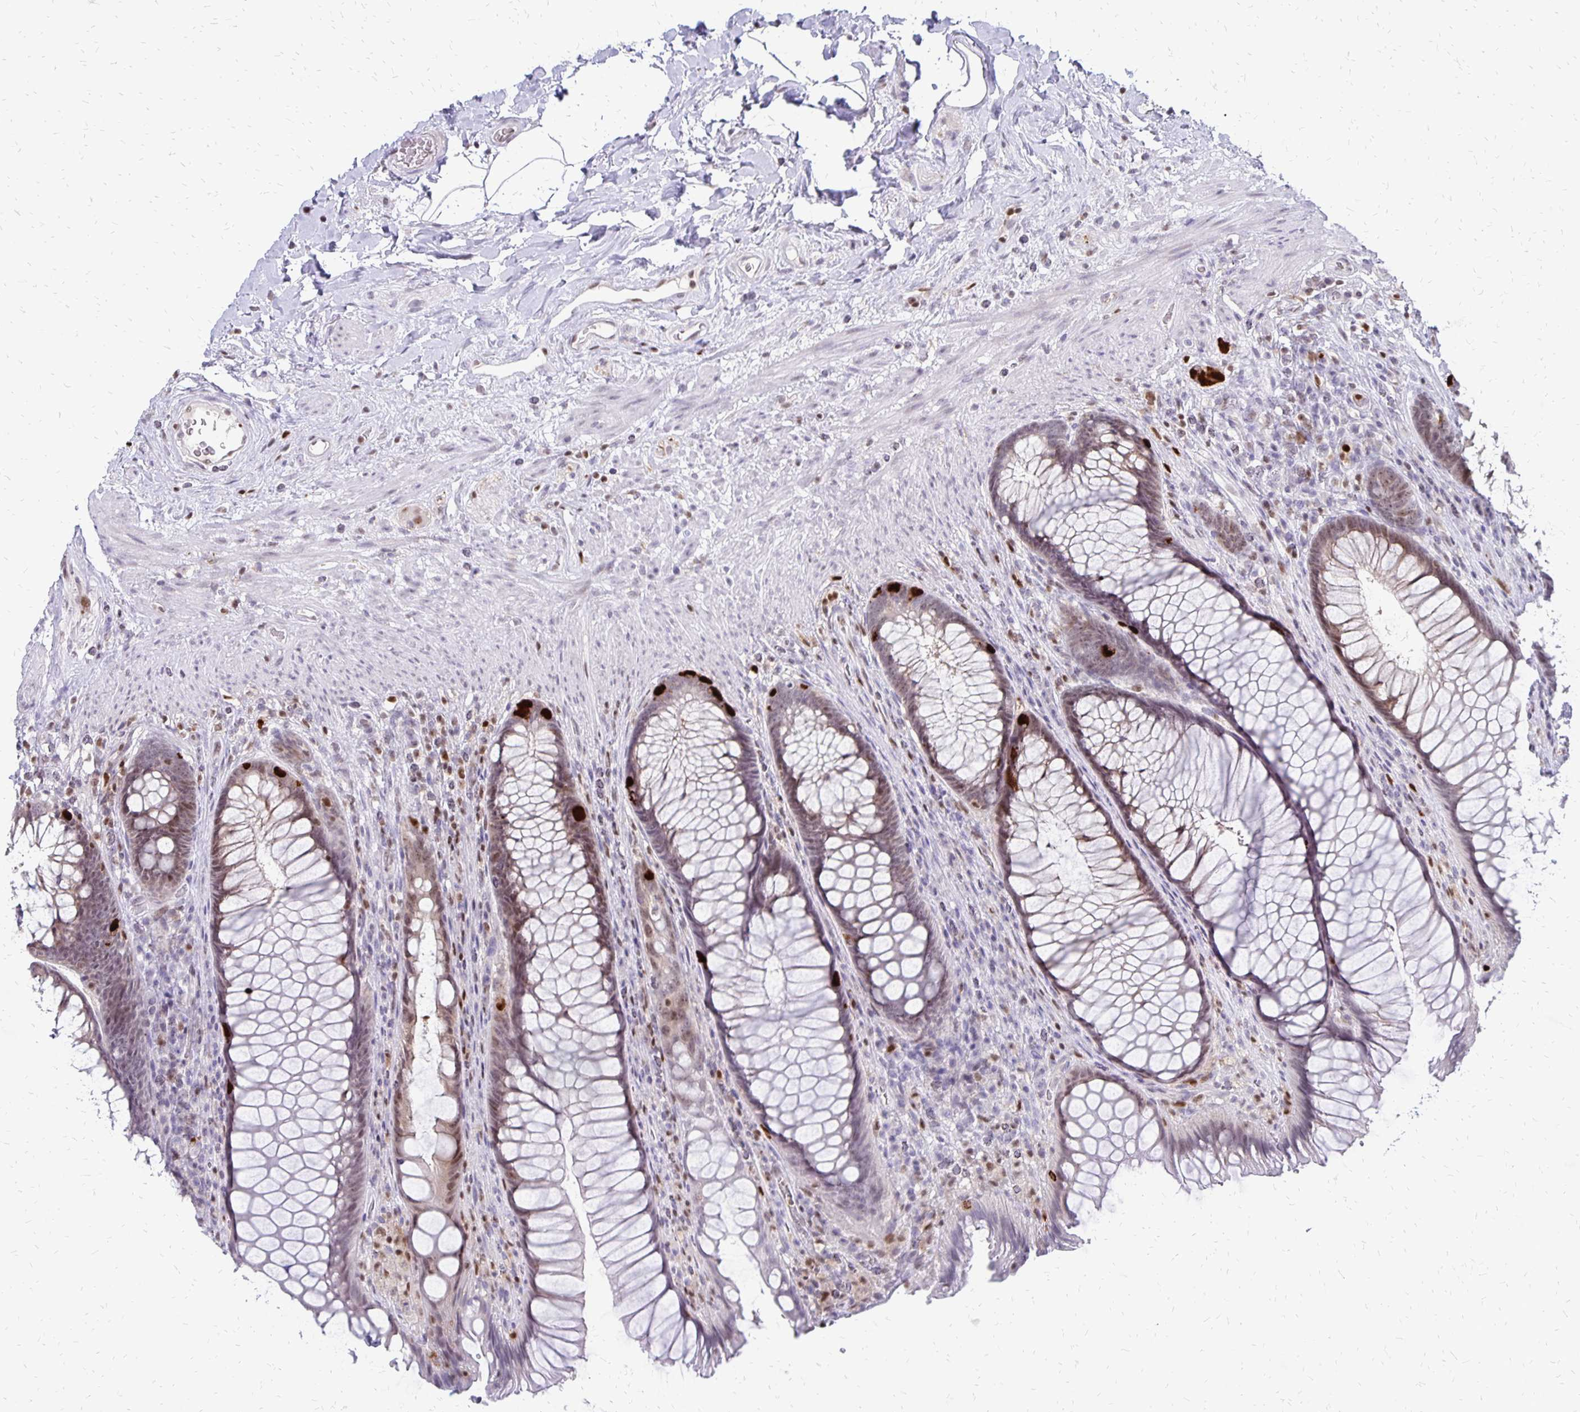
{"staining": {"intensity": "strong", "quantity": "<25%", "location": "cytoplasmic/membranous,nuclear"}, "tissue": "rectum", "cell_type": "Glandular cells", "image_type": "normal", "snomed": [{"axis": "morphology", "description": "Normal tissue, NOS"}, {"axis": "topography", "description": "Smooth muscle"}, {"axis": "topography", "description": "Rectum"}], "caption": "This is a micrograph of immunohistochemistry staining of unremarkable rectum, which shows strong positivity in the cytoplasmic/membranous,nuclear of glandular cells.", "gene": "DCK", "patient": {"sex": "male", "age": 53}}